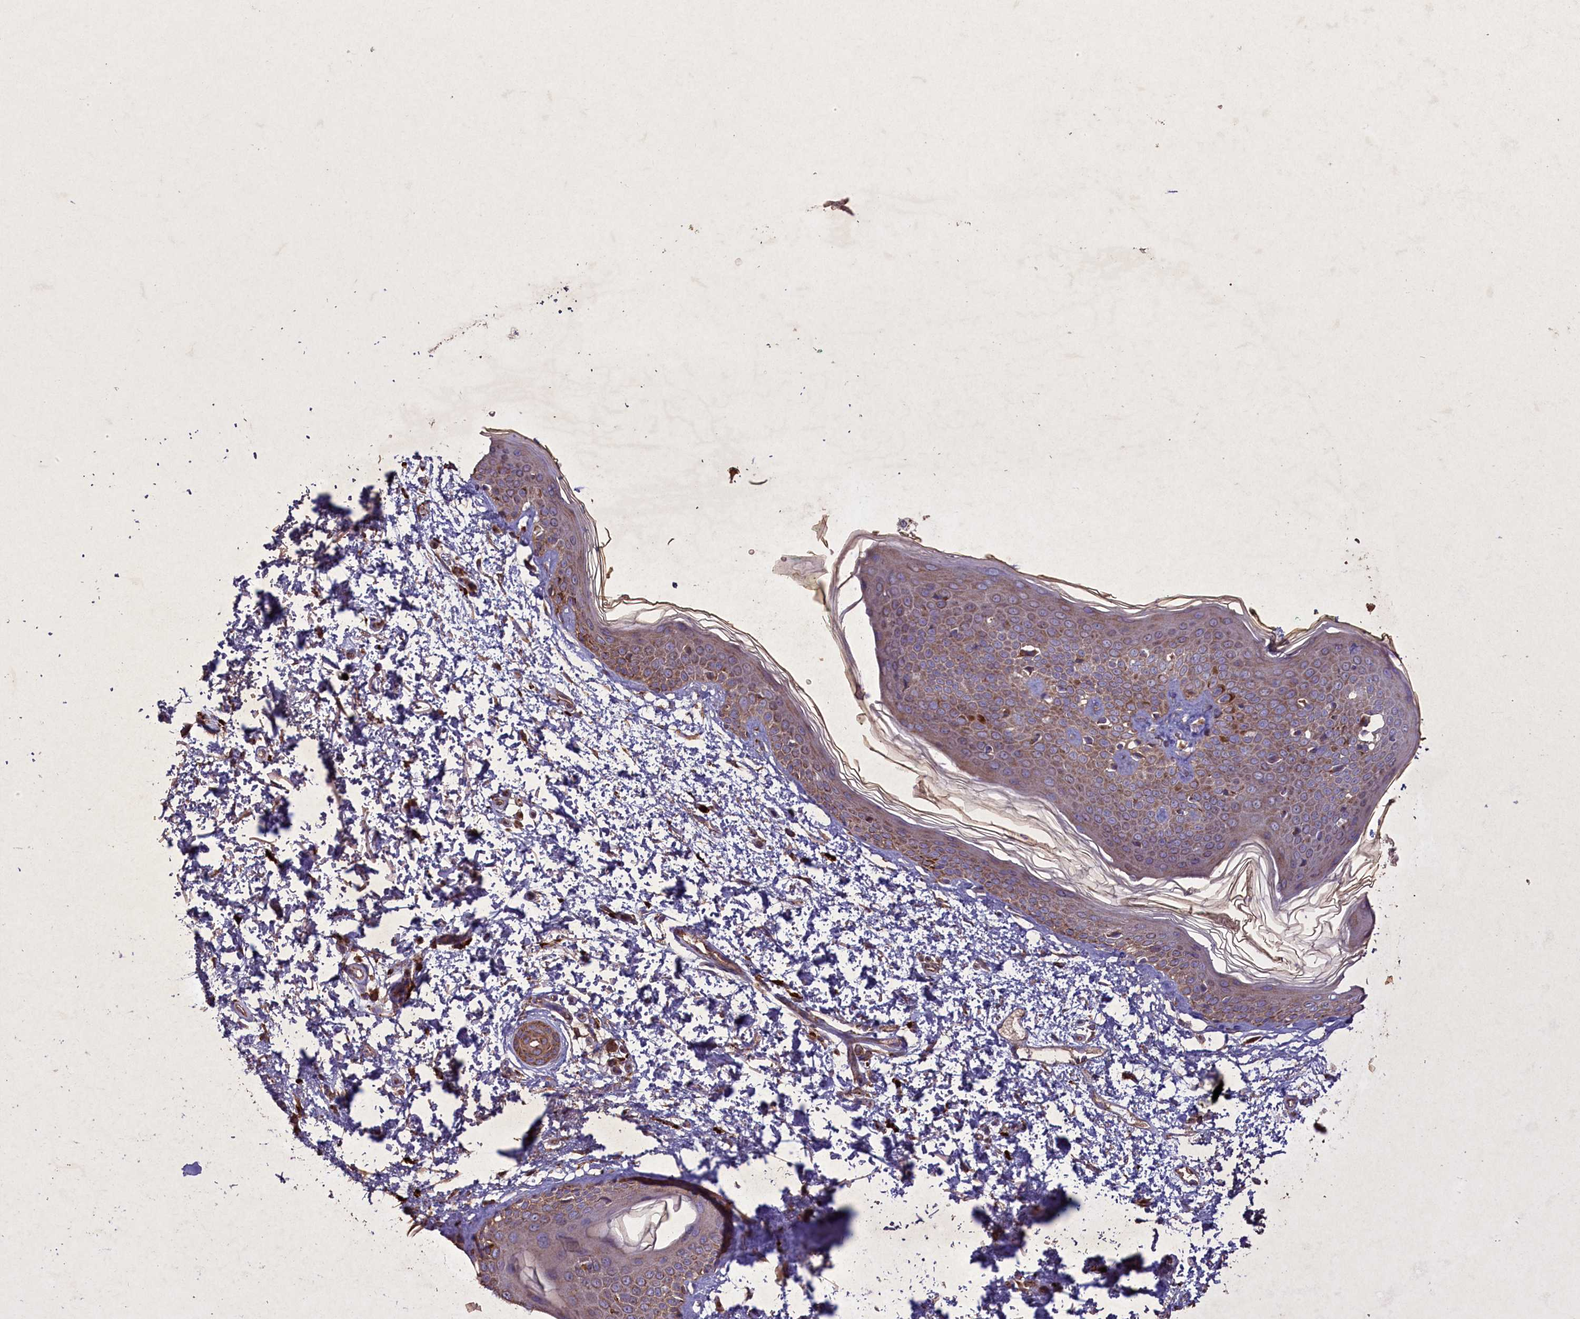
{"staining": {"intensity": "moderate", "quantity": ">75%", "location": "cytoplasmic/membranous"}, "tissue": "skin", "cell_type": "Fibroblasts", "image_type": "normal", "snomed": [{"axis": "morphology", "description": "Normal tissue, NOS"}, {"axis": "topography", "description": "Skin"}], "caption": "This photomicrograph reveals immunohistochemistry (IHC) staining of benign human skin, with medium moderate cytoplasmic/membranous staining in about >75% of fibroblasts.", "gene": "CIAO2B", "patient": {"sex": "male", "age": 66}}